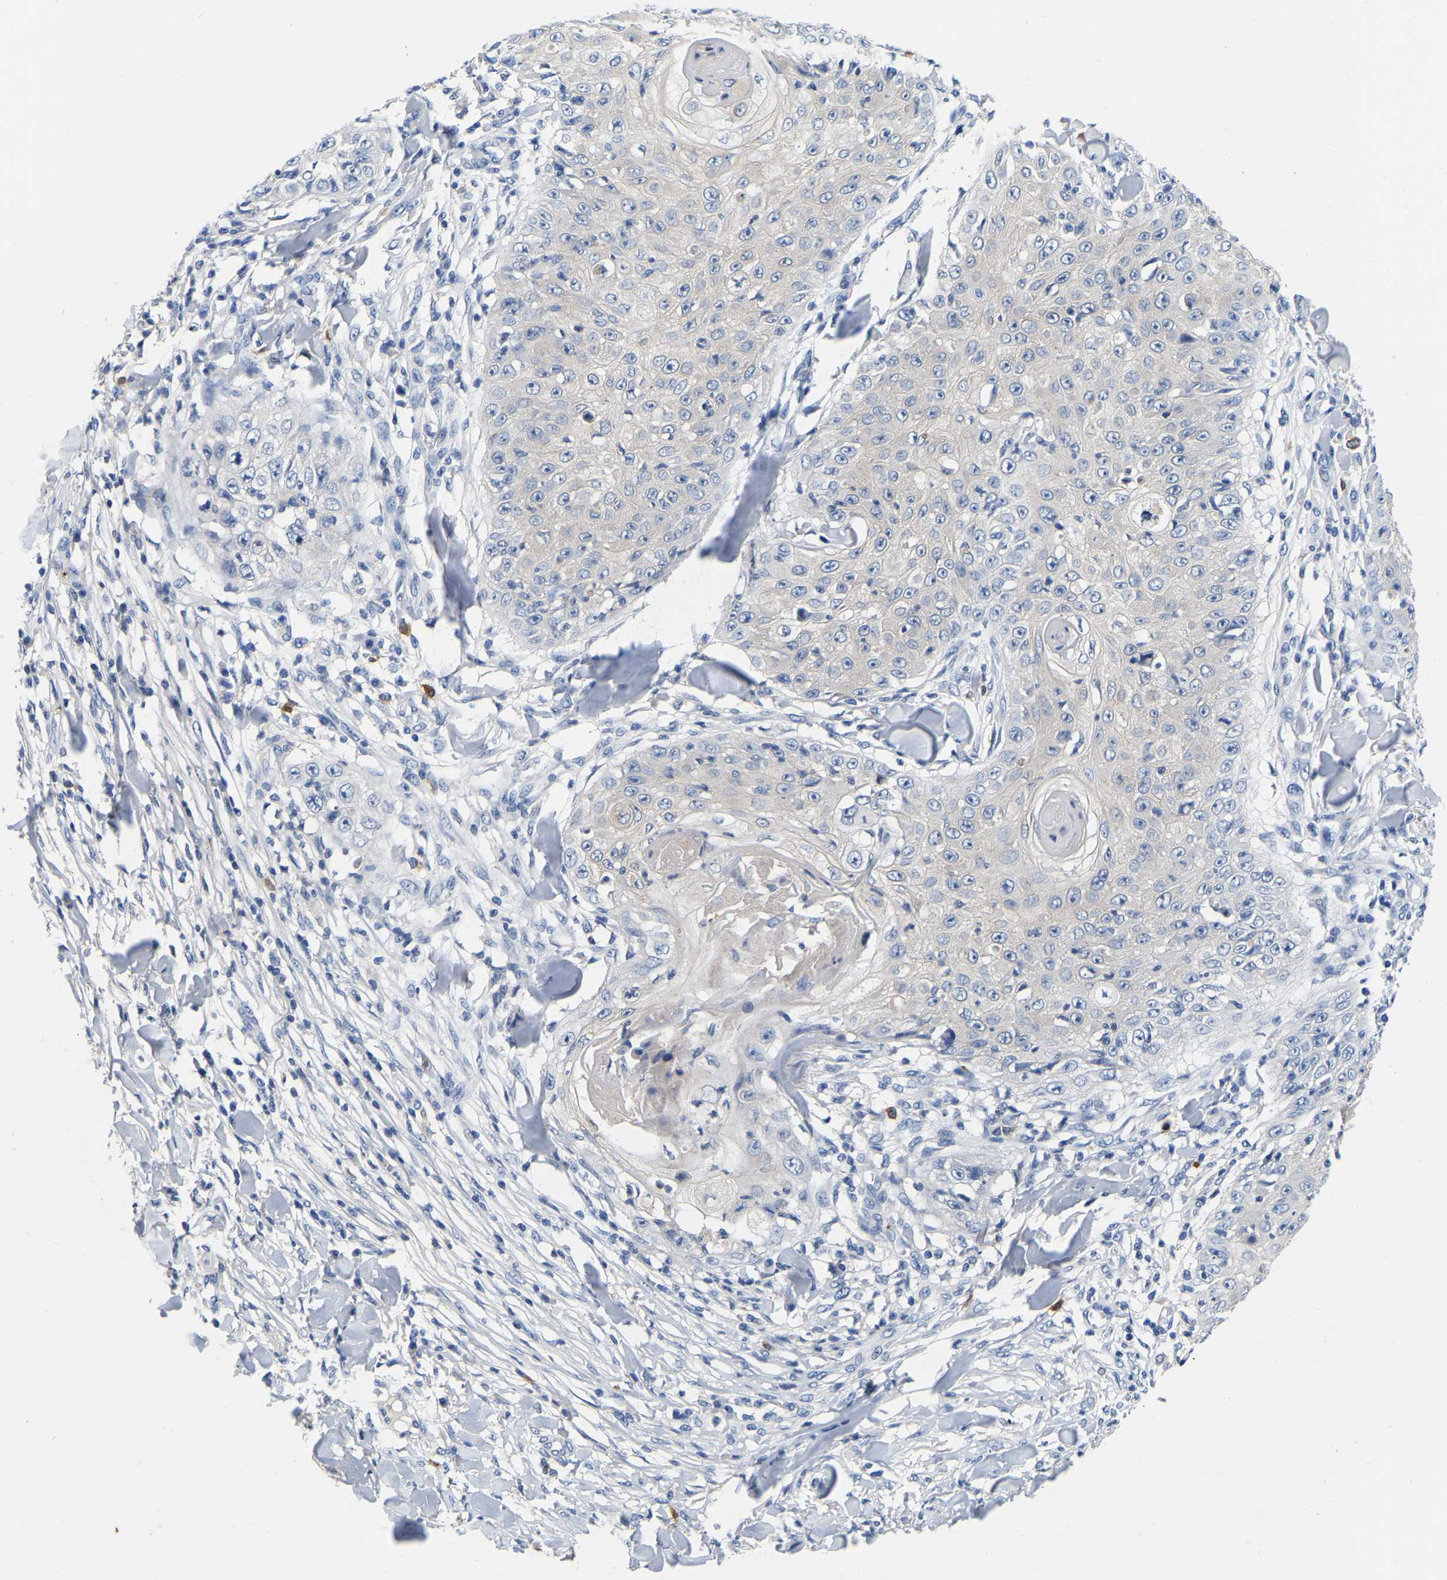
{"staining": {"intensity": "negative", "quantity": "none", "location": "none"}, "tissue": "skin cancer", "cell_type": "Tumor cells", "image_type": "cancer", "snomed": [{"axis": "morphology", "description": "Squamous cell carcinoma, NOS"}, {"axis": "topography", "description": "Skin"}], "caption": "This image is of skin squamous cell carcinoma stained with immunohistochemistry to label a protein in brown with the nuclei are counter-stained blue. There is no staining in tumor cells.", "gene": "RAB27B", "patient": {"sex": "male", "age": 86}}